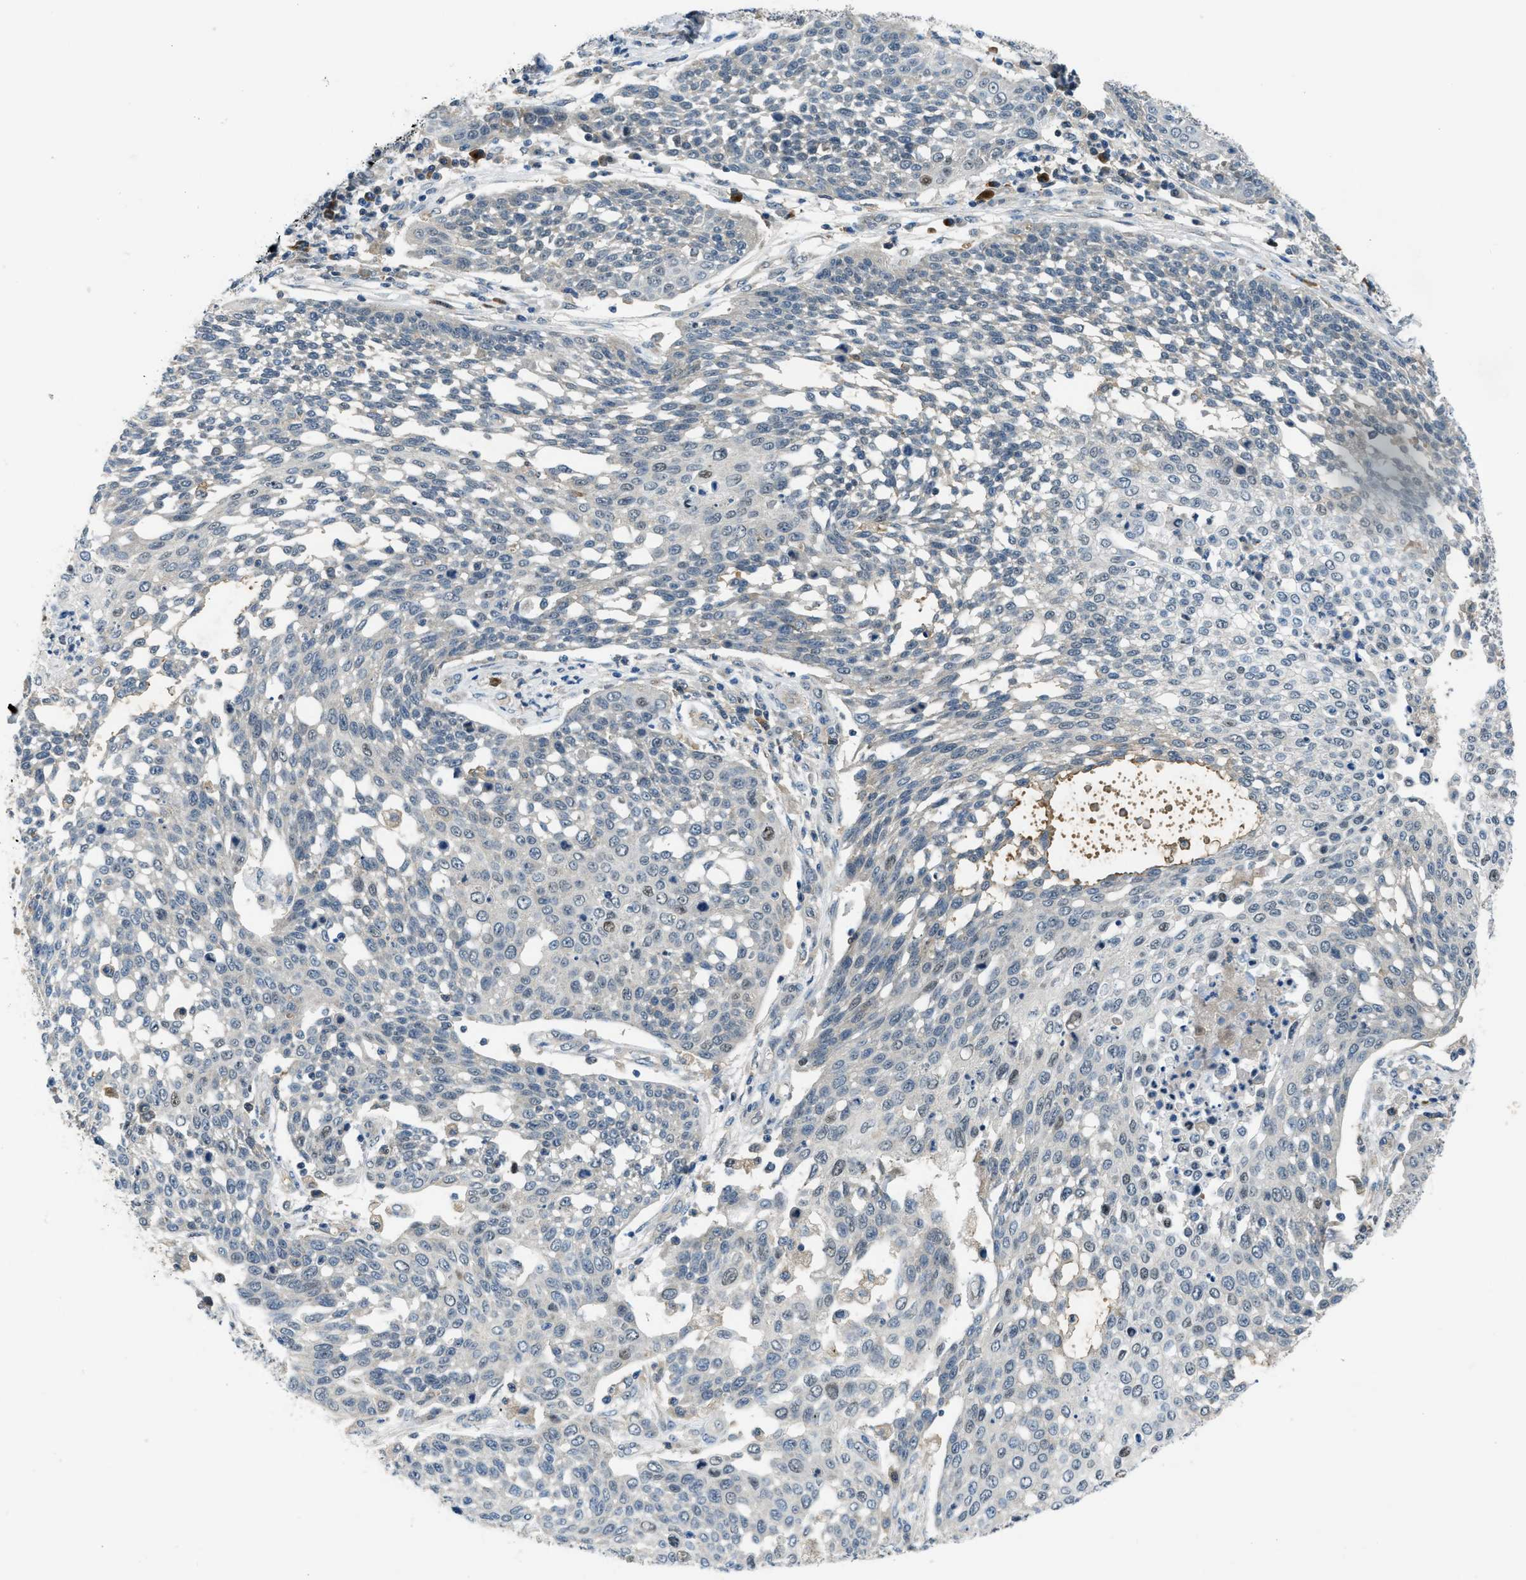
{"staining": {"intensity": "negative", "quantity": "none", "location": "none"}, "tissue": "cervical cancer", "cell_type": "Tumor cells", "image_type": "cancer", "snomed": [{"axis": "morphology", "description": "Squamous cell carcinoma, NOS"}, {"axis": "topography", "description": "Cervix"}], "caption": "Tumor cells show no significant staining in cervical squamous cell carcinoma.", "gene": "ZNF251", "patient": {"sex": "female", "age": 34}}